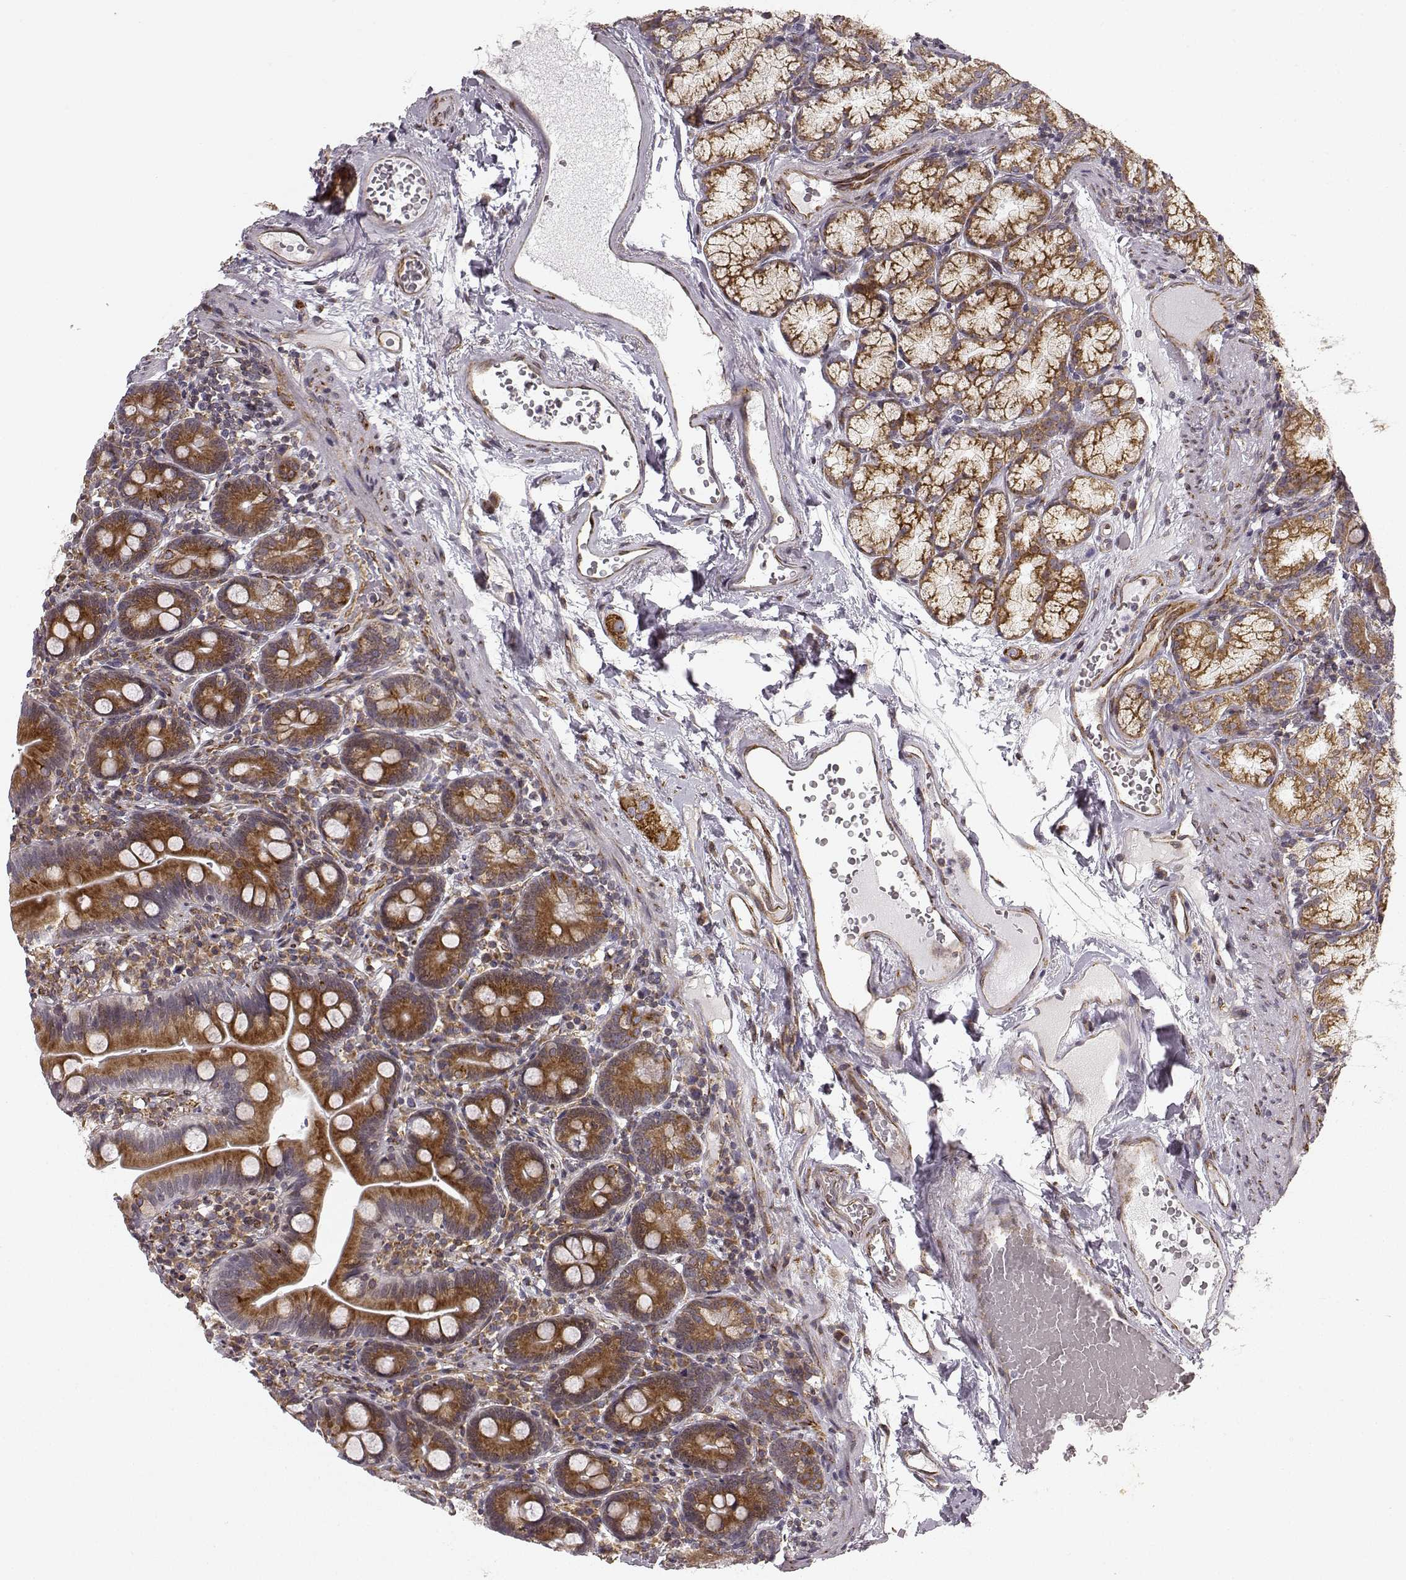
{"staining": {"intensity": "strong", "quantity": "25%-75%", "location": "cytoplasmic/membranous"}, "tissue": "duodenum", "cell_type": "Glandular cells", "image_type": "normal", "snomed": [{"axis": "morphology", "description": "Normal tissue, NOS"}, {"axis": "topography", "description": "Duodenum"}], "caption": "Immunohistochemical staining of unremarkable duodenum displays strong cytoplasmic/membranous protein positivity in approximately 25%-75% of glandular cells.", "gene": "TMEM14A", "patient": {"sex": "female", "age": 67}}